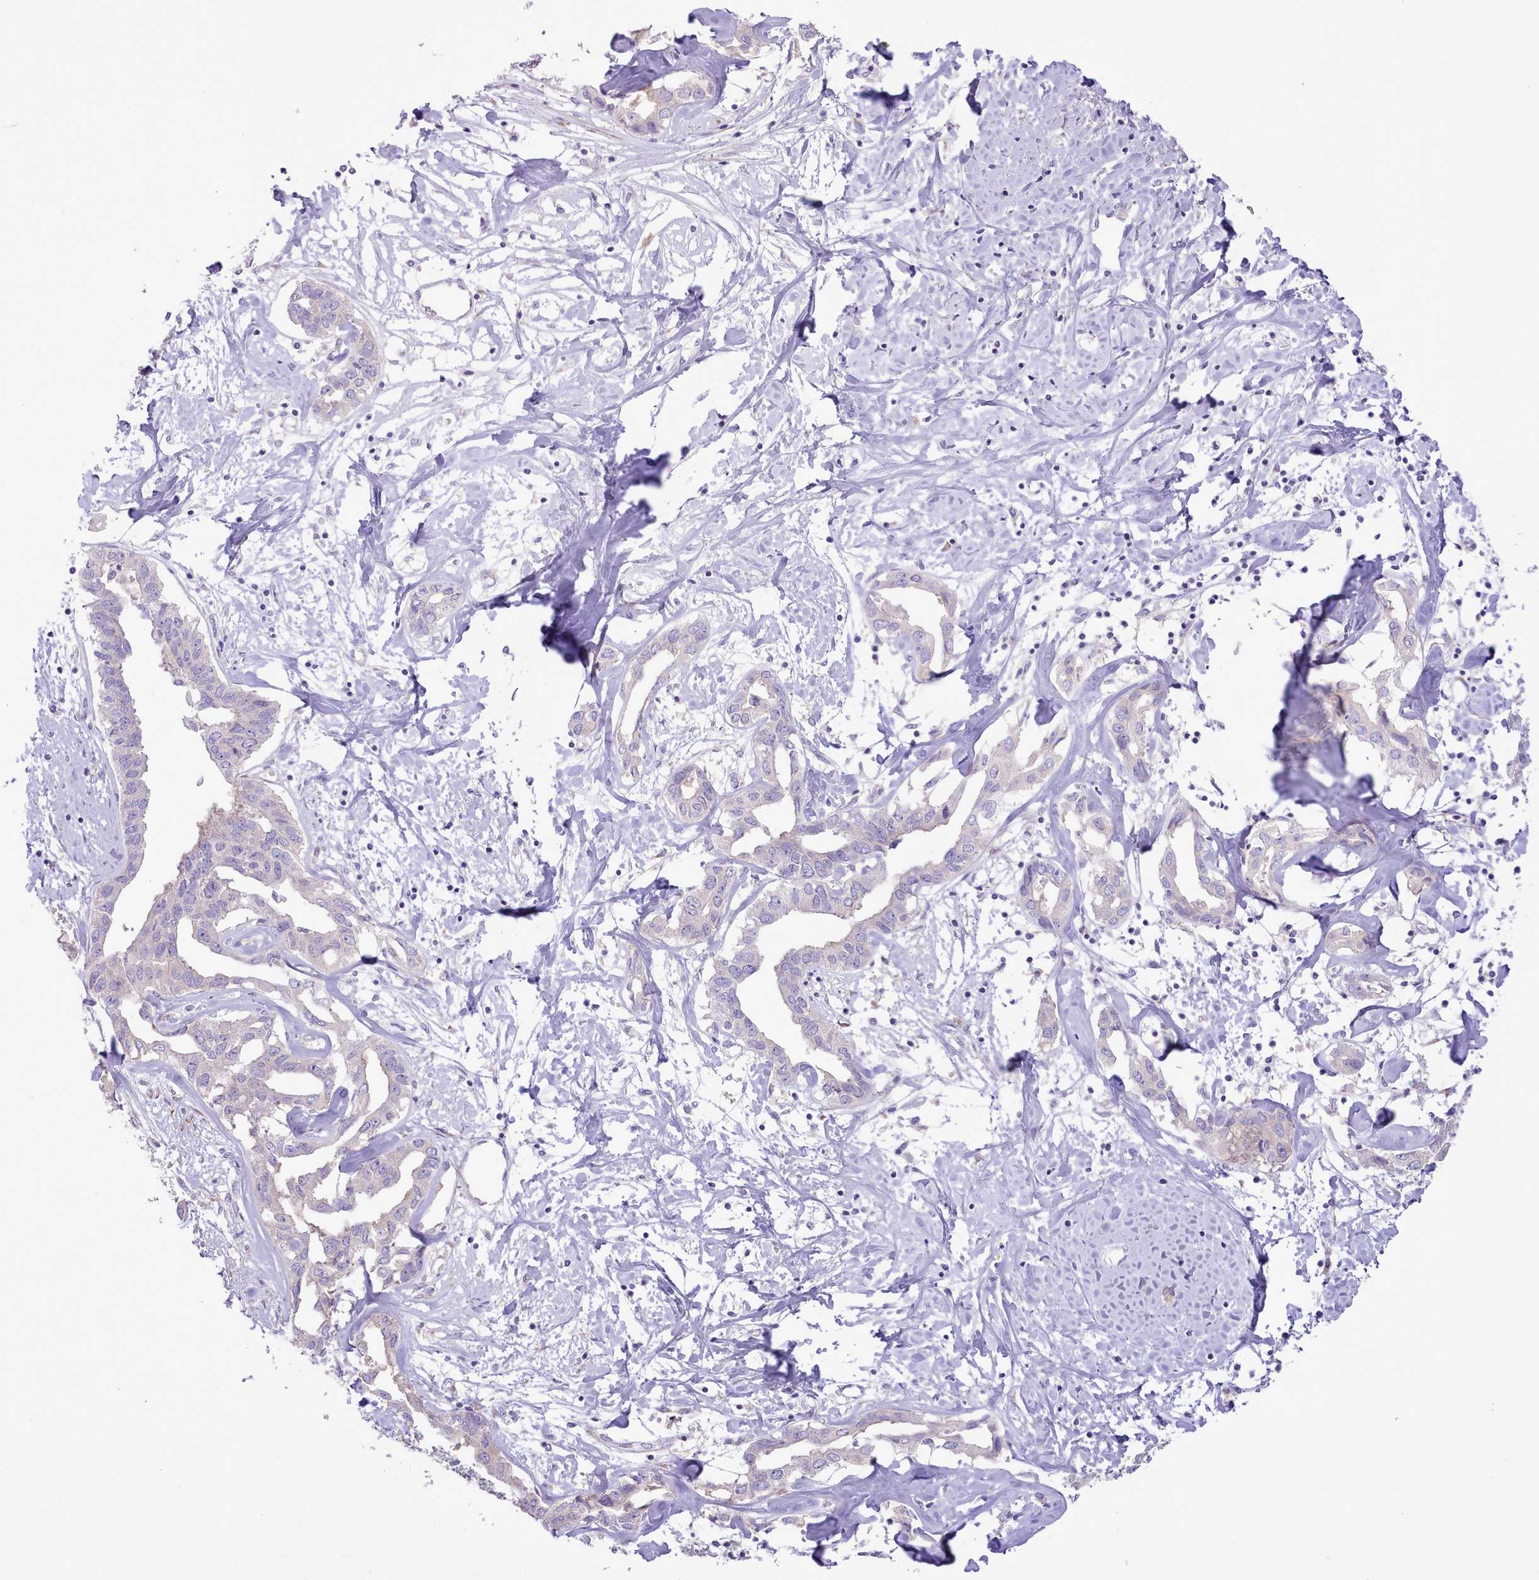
{"staining": {"intensity": "negative", "quantity": "none", "location": "none"}, "tissue": "liver cancer", "cell_type": "Tumor cells", "image_type": "cancer", "snomed": [{"axis": "morphology", "description": "Cholangiocarcinoma"}, {"axis": "topography", "description": "Liver"}], "caption": "Liver cancer was stained to show a protein in brown. There is no significant expression in tumor cells. (DAB (3,3'-diaminobenzidine) immunohistochemistry visualized using brightfield microscopy, high magnification).", "gene": "CCL1", "patient": {"sex": "male", "age": 59}}